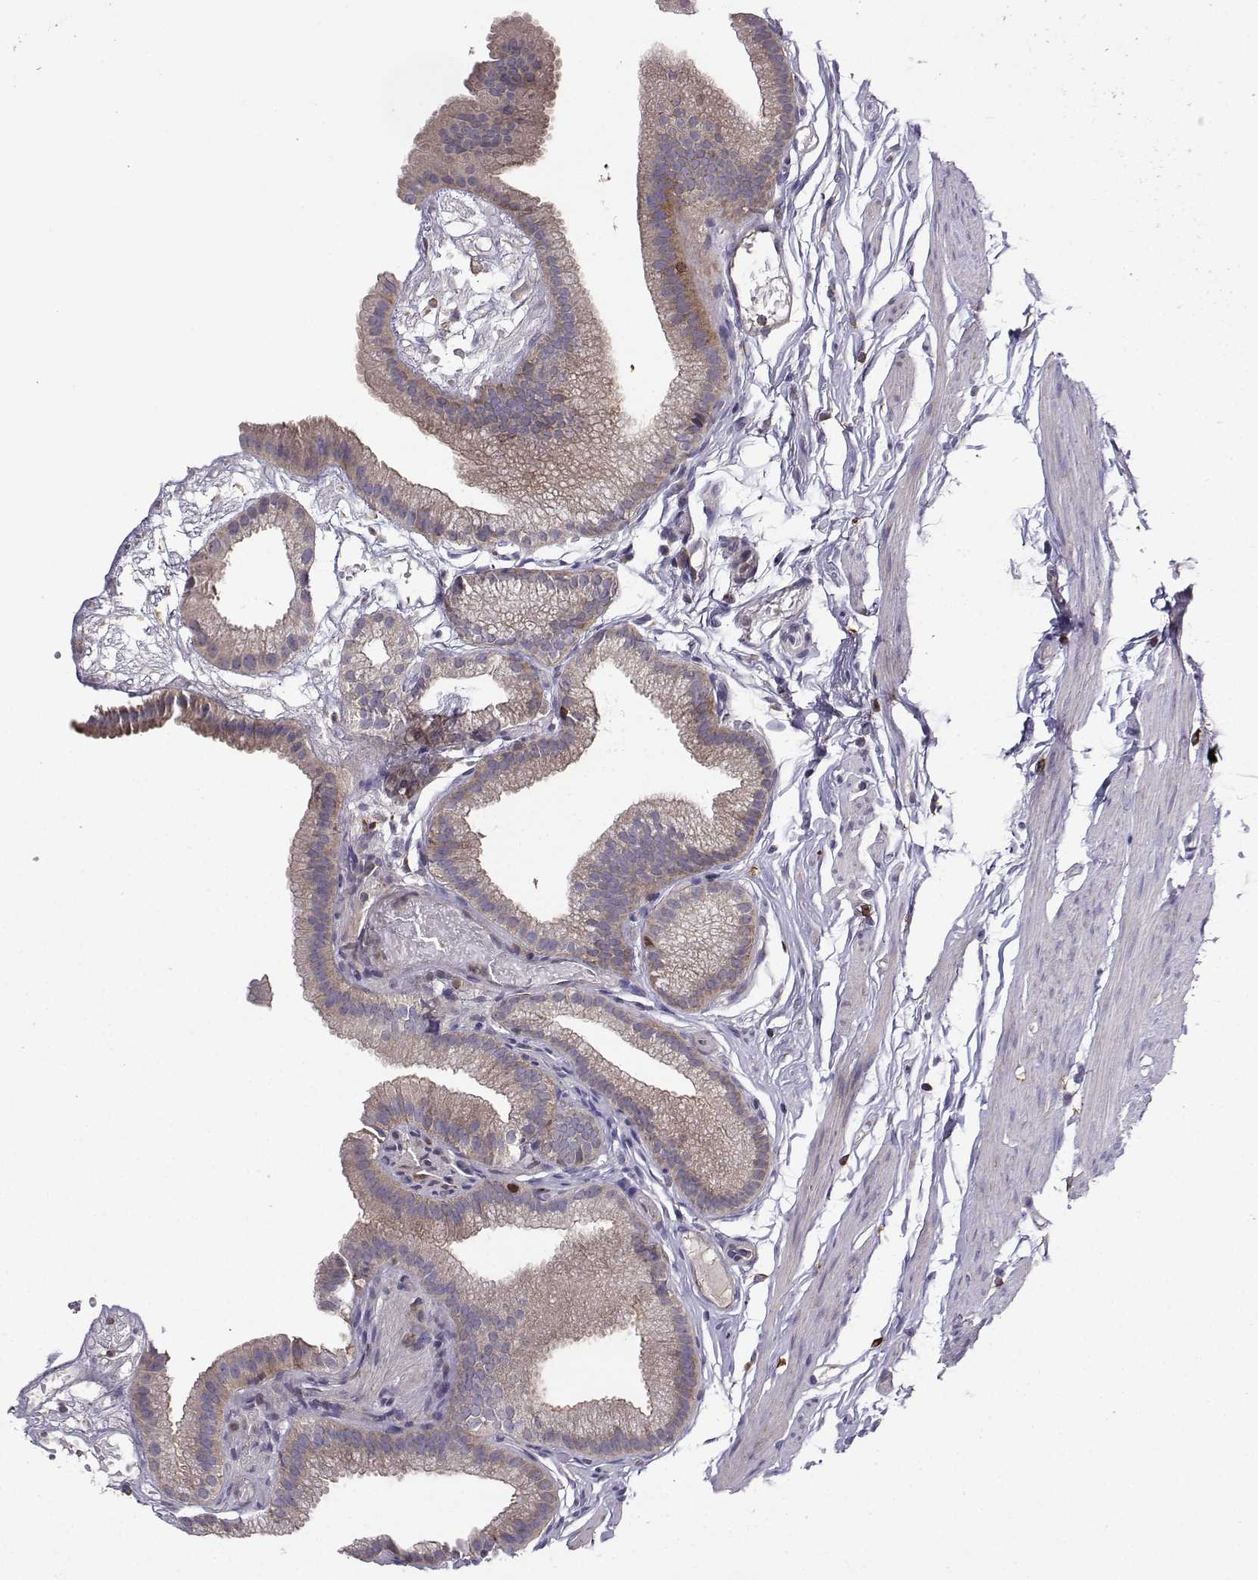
{"staining": {"intensity": "moderate", "quantity": "25%-75%", "location": "cytoplasmic/membranous"}, "tissue": "gallbladder", "cell_type": "Glandular cells", "image_type": "normal", "snomed": [{"axis": "morphology", "description": "Normal tissue, NOS"}, {"axis": "topography", "description": "Gallbladder"}], "caption": "A high-resolution histopathology image shows immunohistochemistry staining of normal gallbladder, which exhibits moderate cytoplasmic/membranous staining in about 25%-75% of glandular cells.", "gene": "STXBP5", "patient": {"sex": "female", "age": 45}}